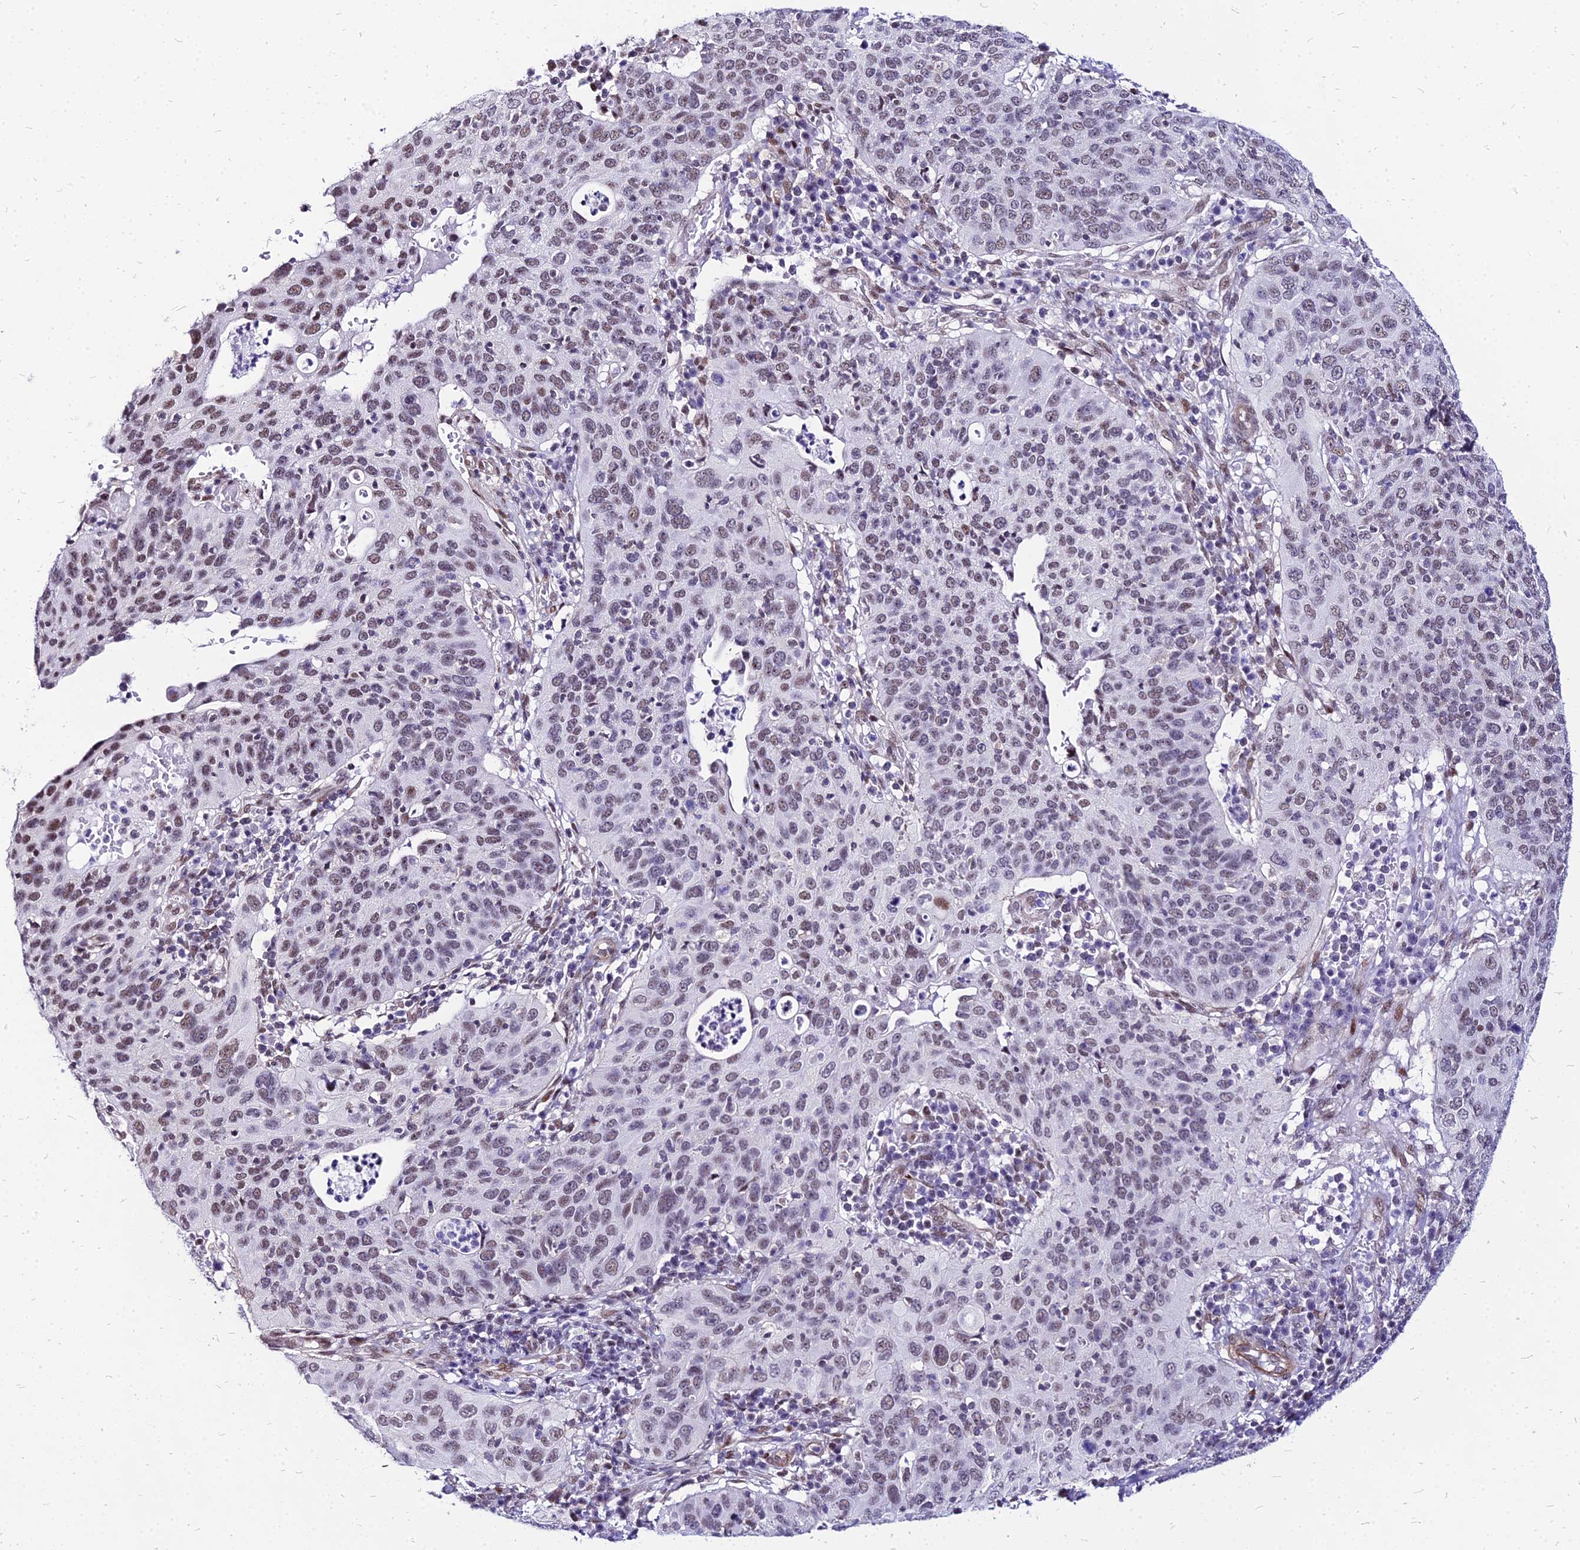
{"staining": {"intensity": "moderate", "quantity": "25%-75%", "location": "nuclear"}, "tissue": "cervical cancer", "cell_type": "Tumor cells", "image_type": "cancer", "snomed": [{"axis": "morphology", "description": "Squamous cell carcinoma, NOS"}, {"axis": "topography", "description": "Cervix"}], "caption": "Immunohistochemistry histopathology image of neoplastic tissue: human cervical cancer (squamous cell carcinoma) stained using immunohistochemistry demonstrates medium levels of moderate protein expression localized specifically in the nuclear of tumor cells, appearing as a nuclear brown color.", "gene": "FDX2", "patient": {"sex": "female", "age": 36}}